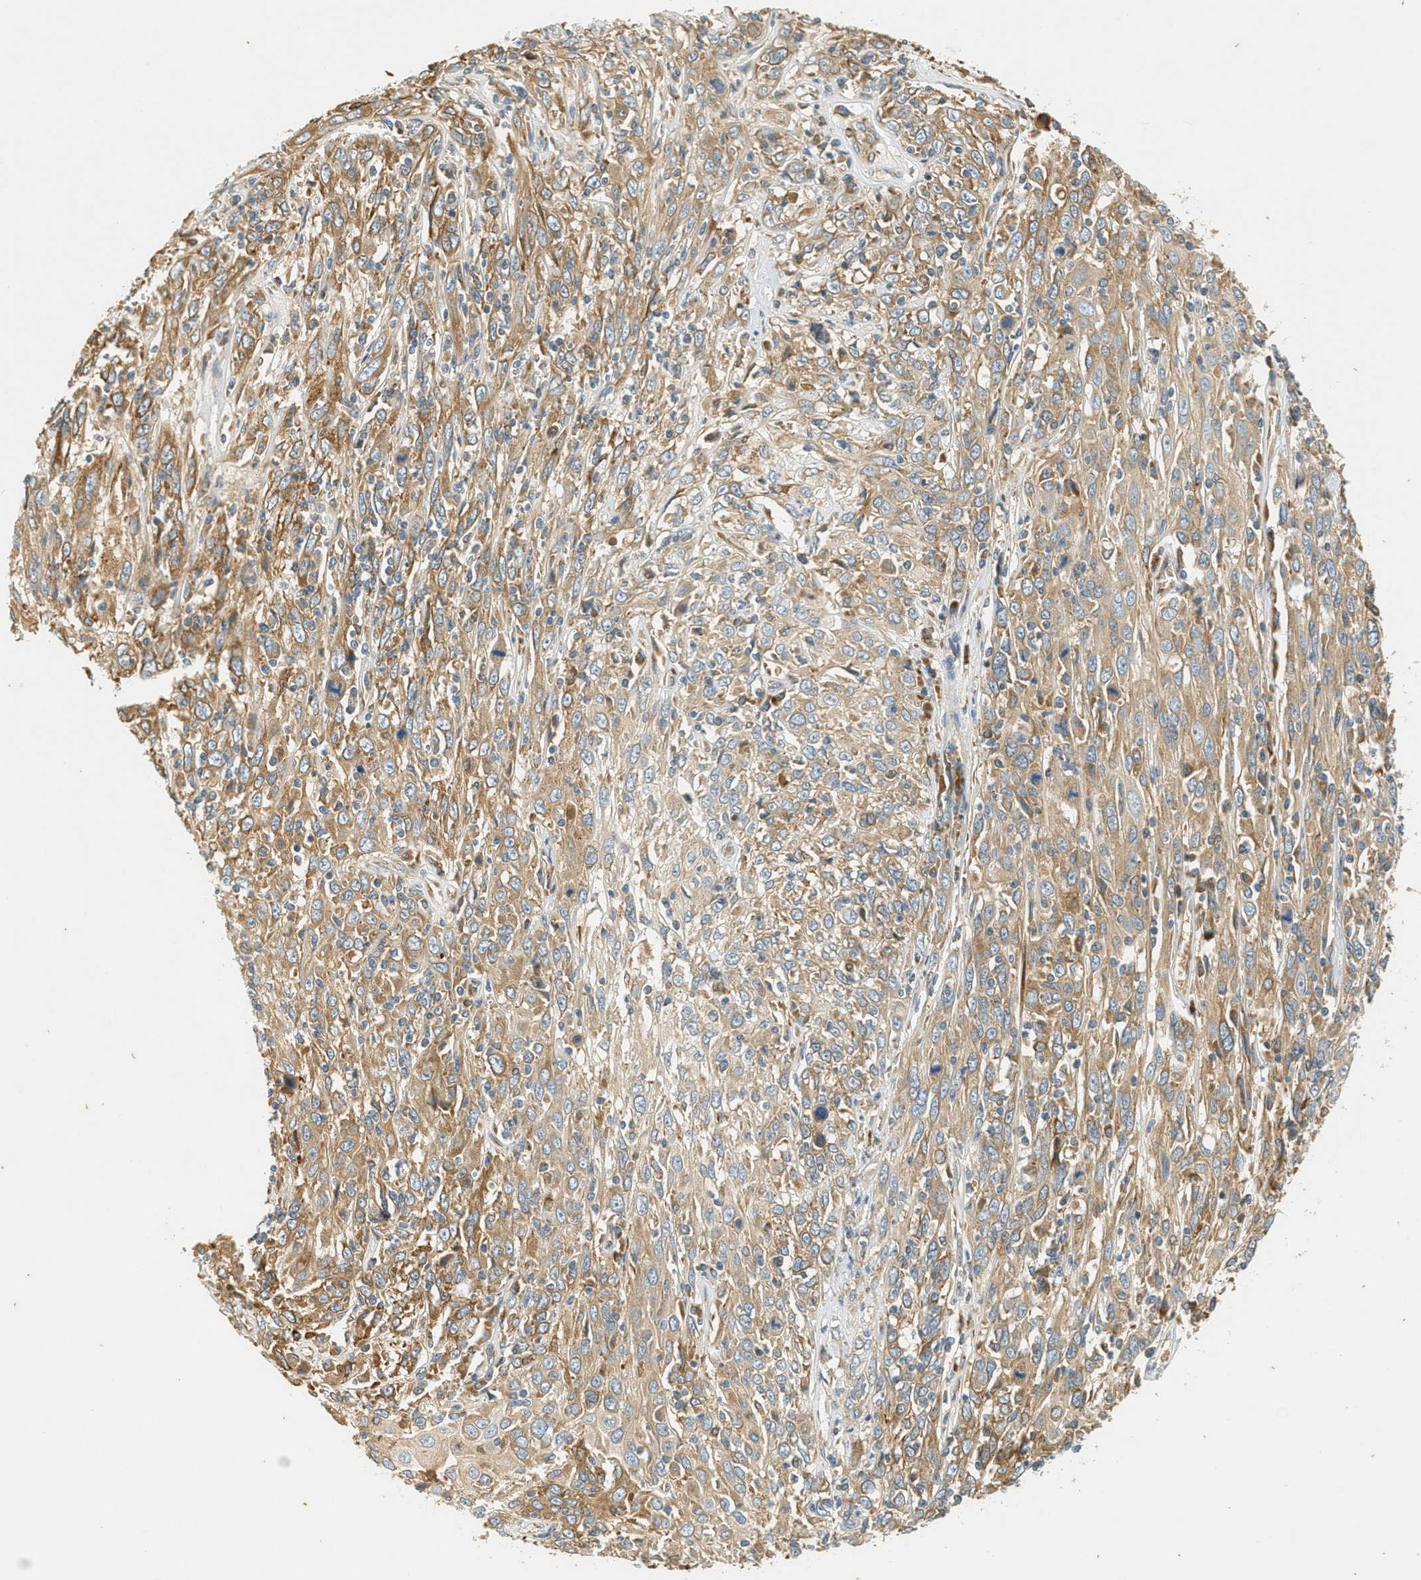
{"staining": {"intensity": "moderate", "quantity": ">75%", "location": "cytoplasmic/membranous"}, "tissue": "cervical cancer", "cell_type": "Tumor cells", "image_type": "cancer", "snomed": [{"axis": "morphology", "description": "Squamous cell carcinoma, NOS"}, {"axis": "topography", "description": "Cervix"}], "caption": "The image shows immunohistochemical staining of cervical cancer. There is moderate cytoplasmic/membranous expression is seen in approximately >75% of tumor cells.", "gene": "PDK1", "patient": {"sex": "female", "age": 46}}